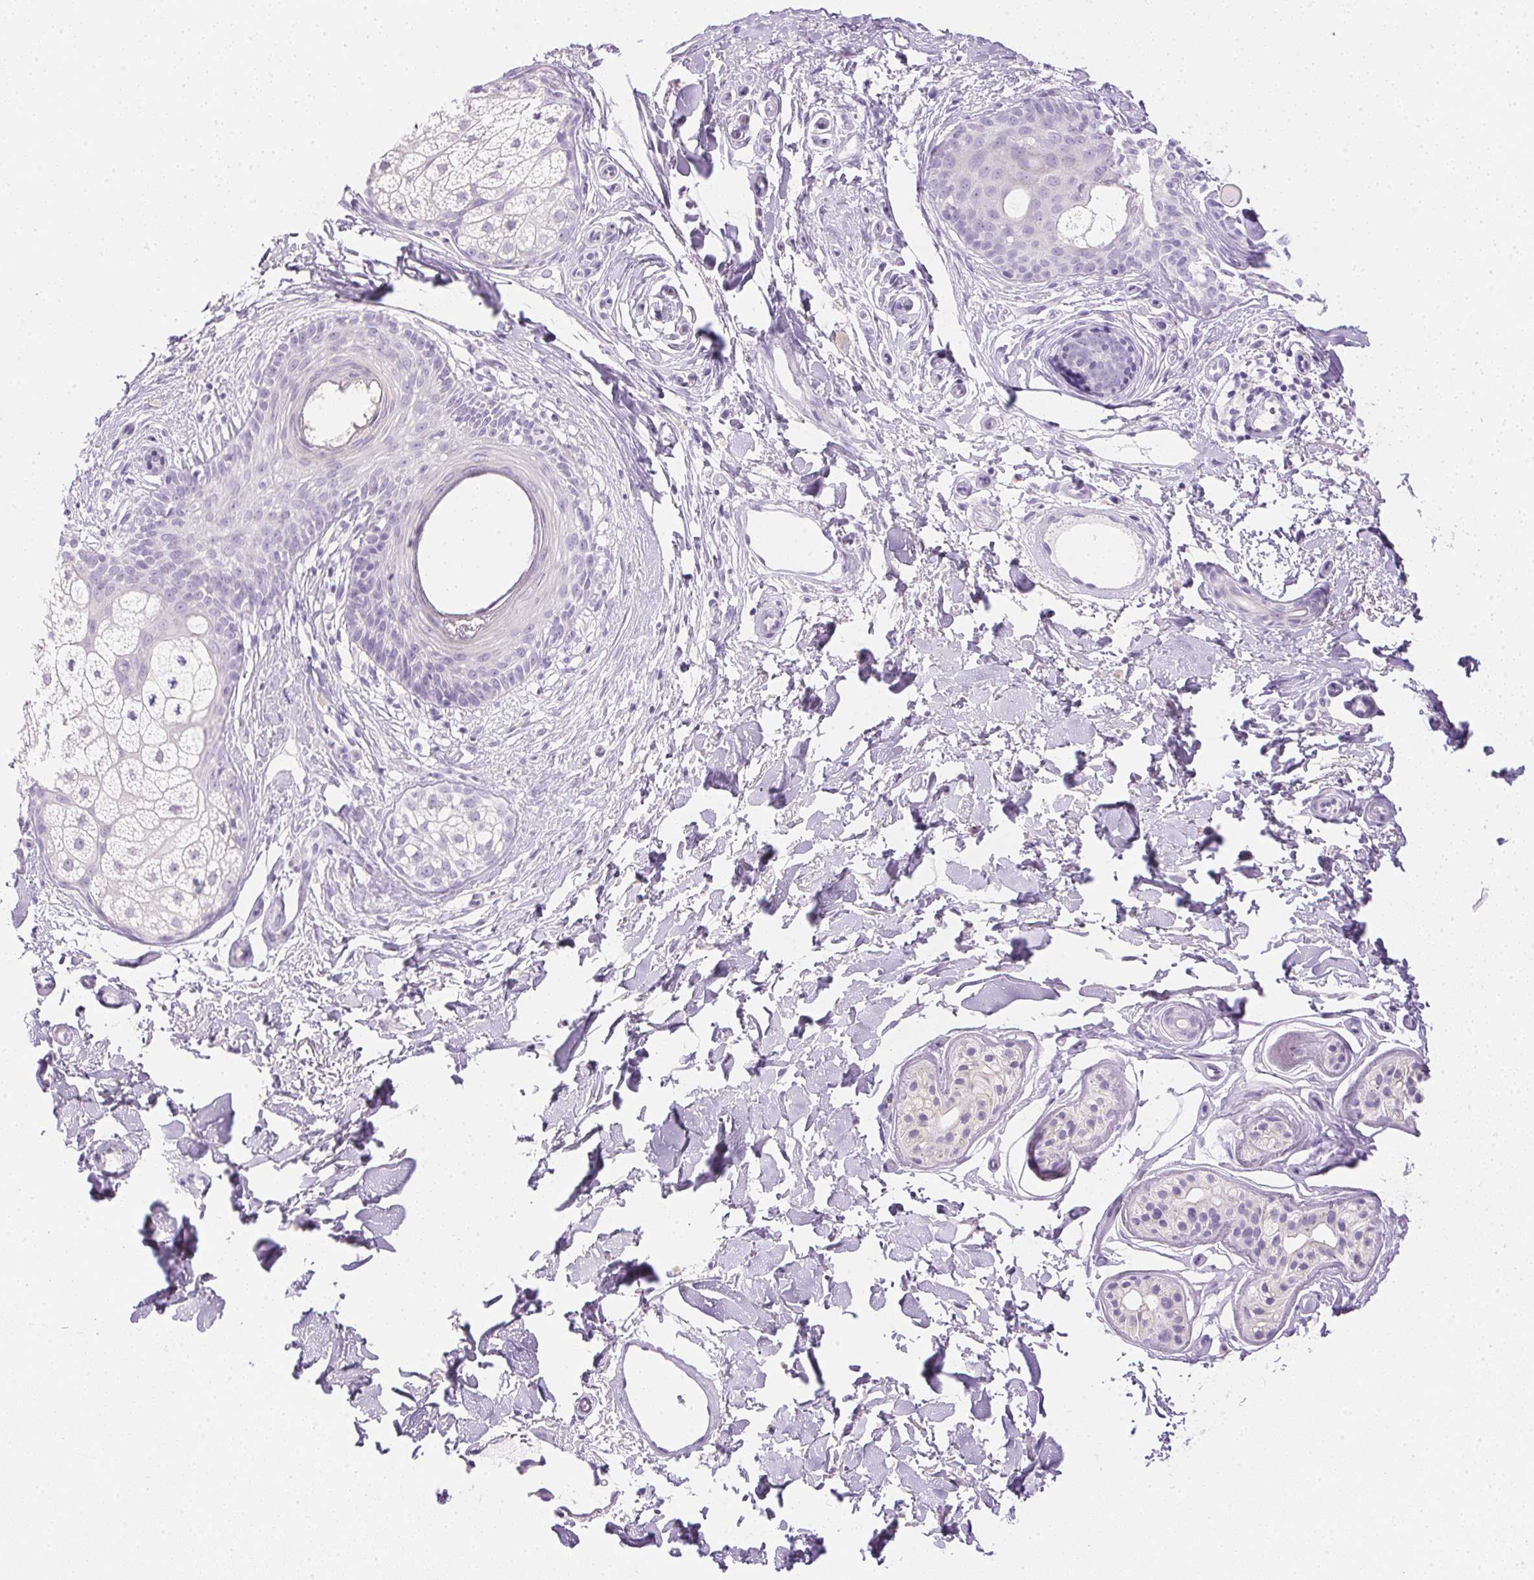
{"staining": {"intensity": "negative", "quantity": "none", "location": "none"}, "tissue": "skin cancer", "cell_type": "Tumor cells", "image_type": "cancer", "snomed": [{"axis": "morphology", "description": "Basal cell carcinoma"}, {"axis": "topography", "description": "Skin"}], "caption": "This is a micrograph of immunohistochemistry staining of skin cancer (basal cell carcinoma), which shows no positivity in tumor cells.", "gene": "ATP6V1G3", "patient": {"sex": "male", "age": 89}}